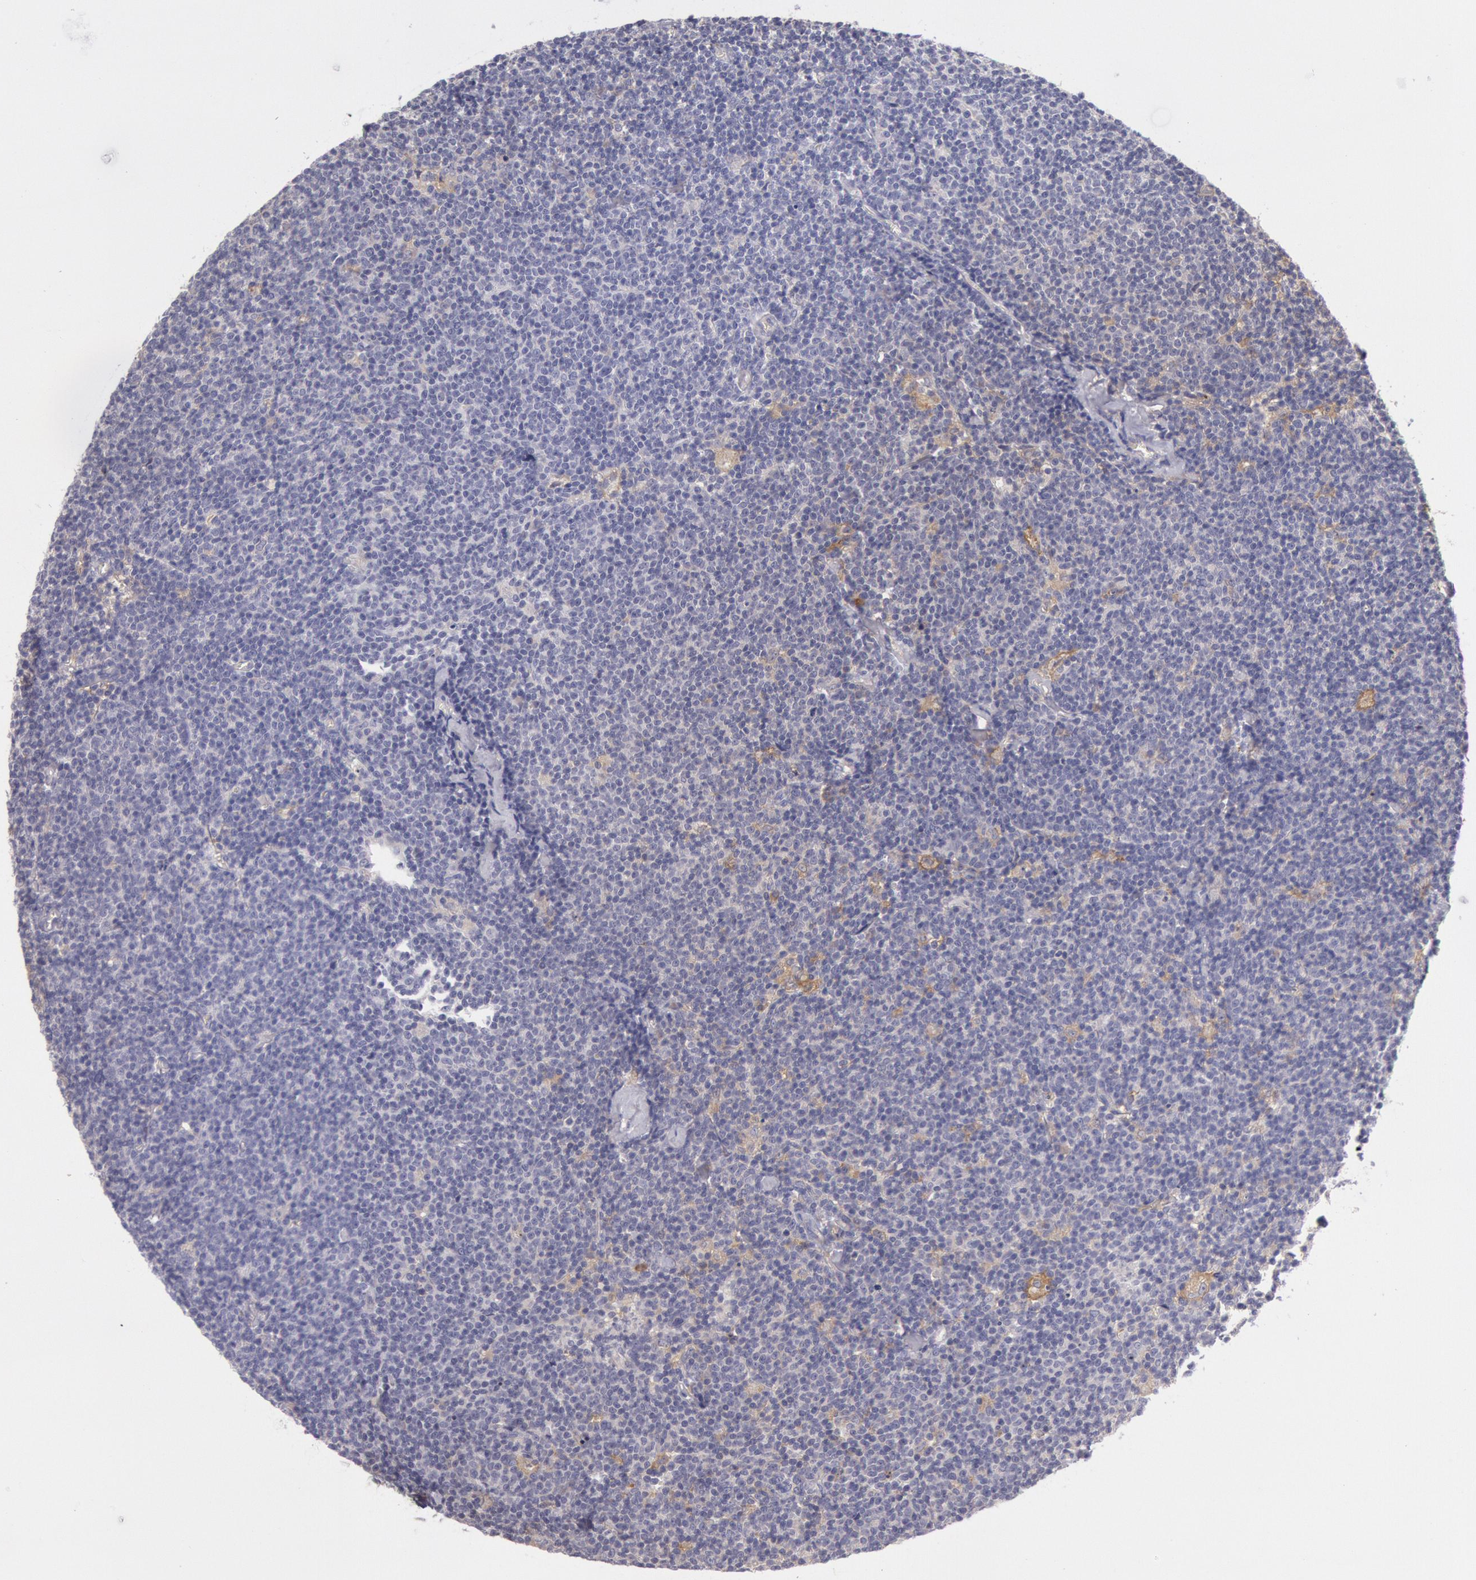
{"staining": {"intensity": "weak", "quantity": "<25%", "location": "cytoplasmic/membranous"}, "tissue": "lymphoma", "cell_type": "Tumor cells", "image_type": "cancer", "snomed": [{"axis": "morphology", "description": "Malignant lymphoma, non-Hodgkin's type, Low grade"}, {"axis": "topography", "description": "Lymph node"}], "caption": "DAB (3,3'-diaminobenzidine) immunohistochemical staining of human lymphoma displays no significant positivity in tumor cells.", "gene": "MYO5A", "patient": {"sex": "male", "age": 65}}